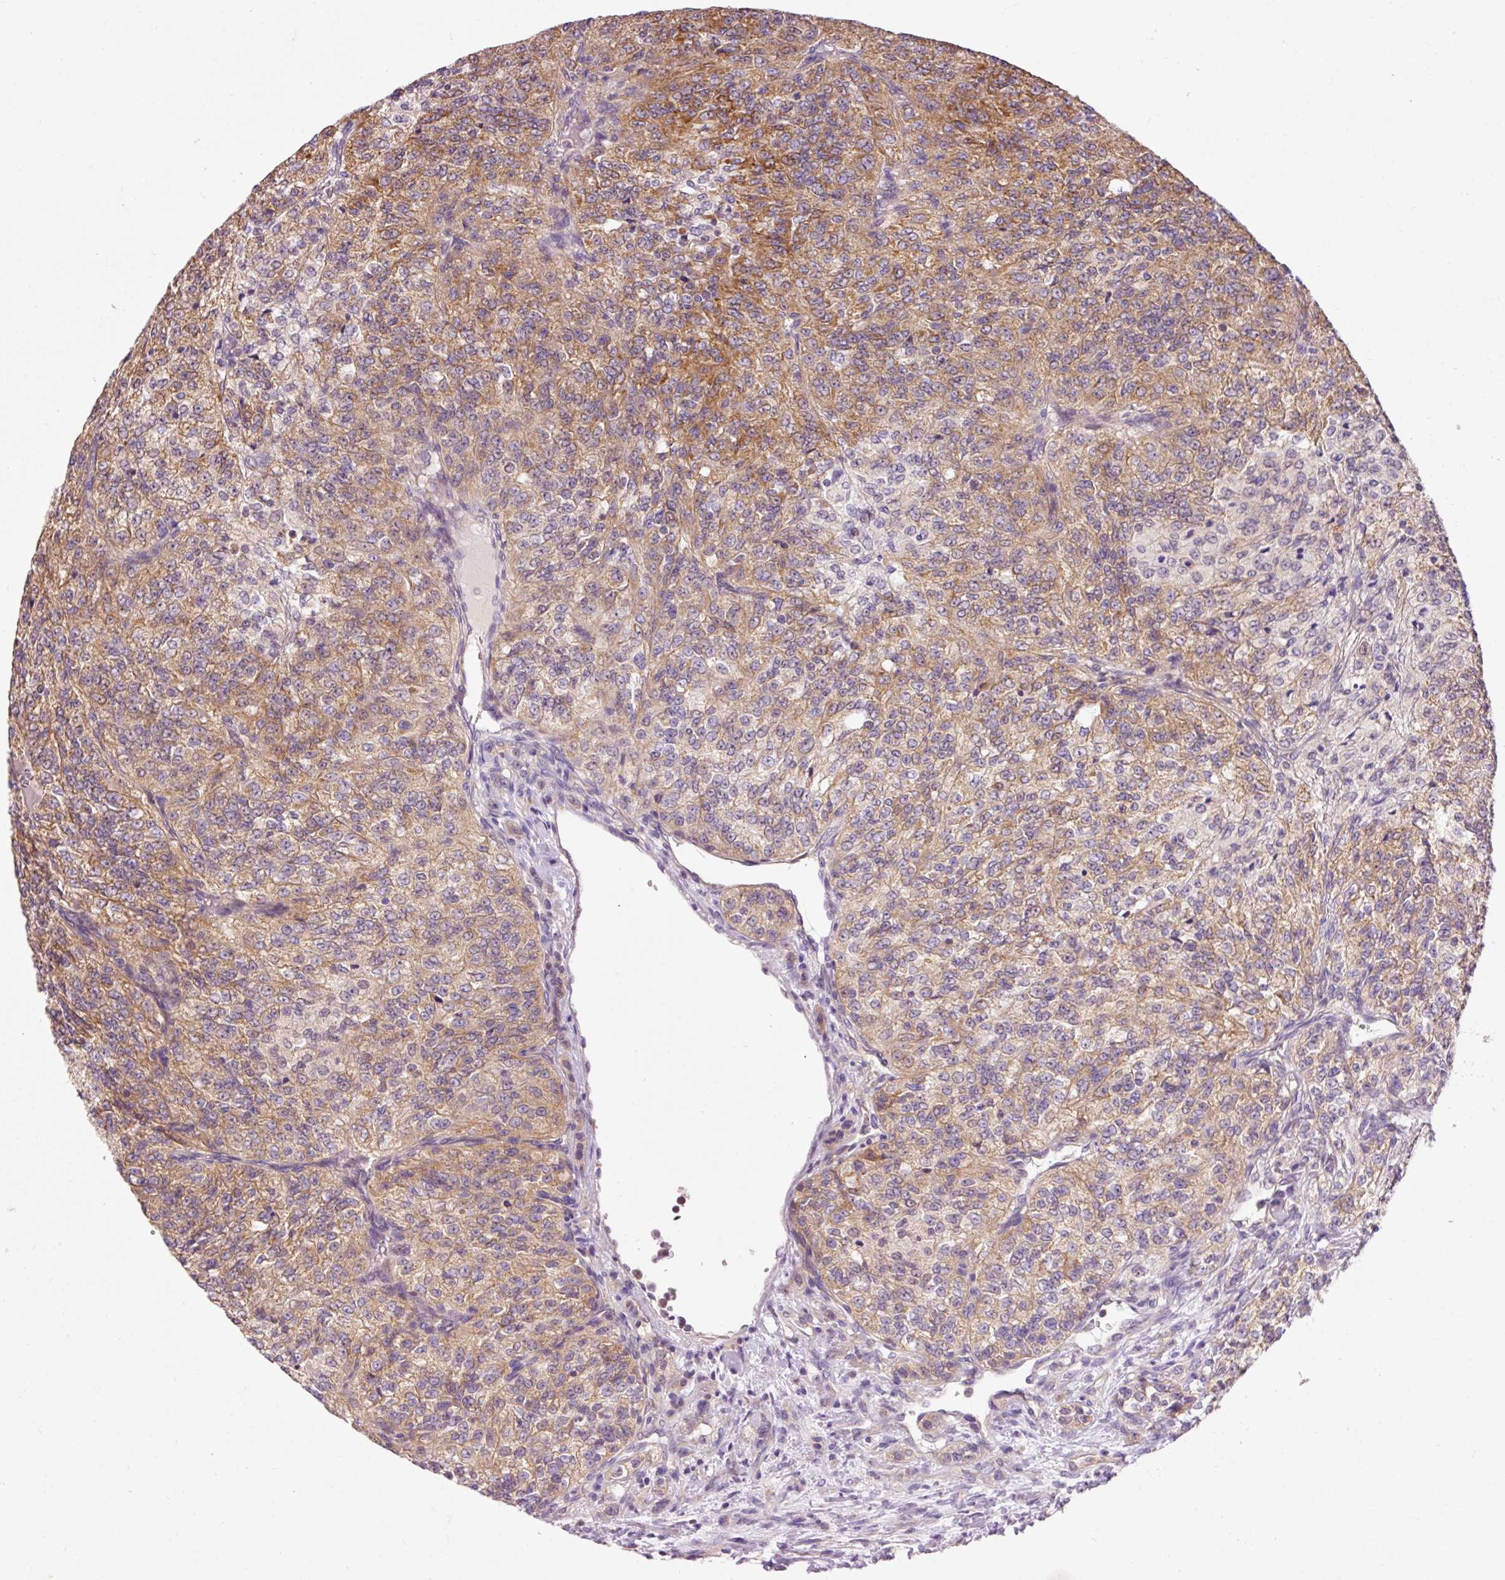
{"staining": {"intensity": "moderate", "quantity": ">75%", "location": "cytoplasmic/membranous"}, "tissue": "renal cancer", "cell_type": "Tumor cells", "image_type": "cancer", "snomed": [{"axis": "morphology", "description": "Adenocarcinoma, NOS"}, {"axis": "topography", "description": "Kidney"}], "caption": "Protein staining of renal cancer (adenocarcinoma) tissue shows moderate cytoplasmic/membranous staining in about >75% of tumor cells.", "gene": "IMMT", "patient": {"sex": "female", "age": 63}}